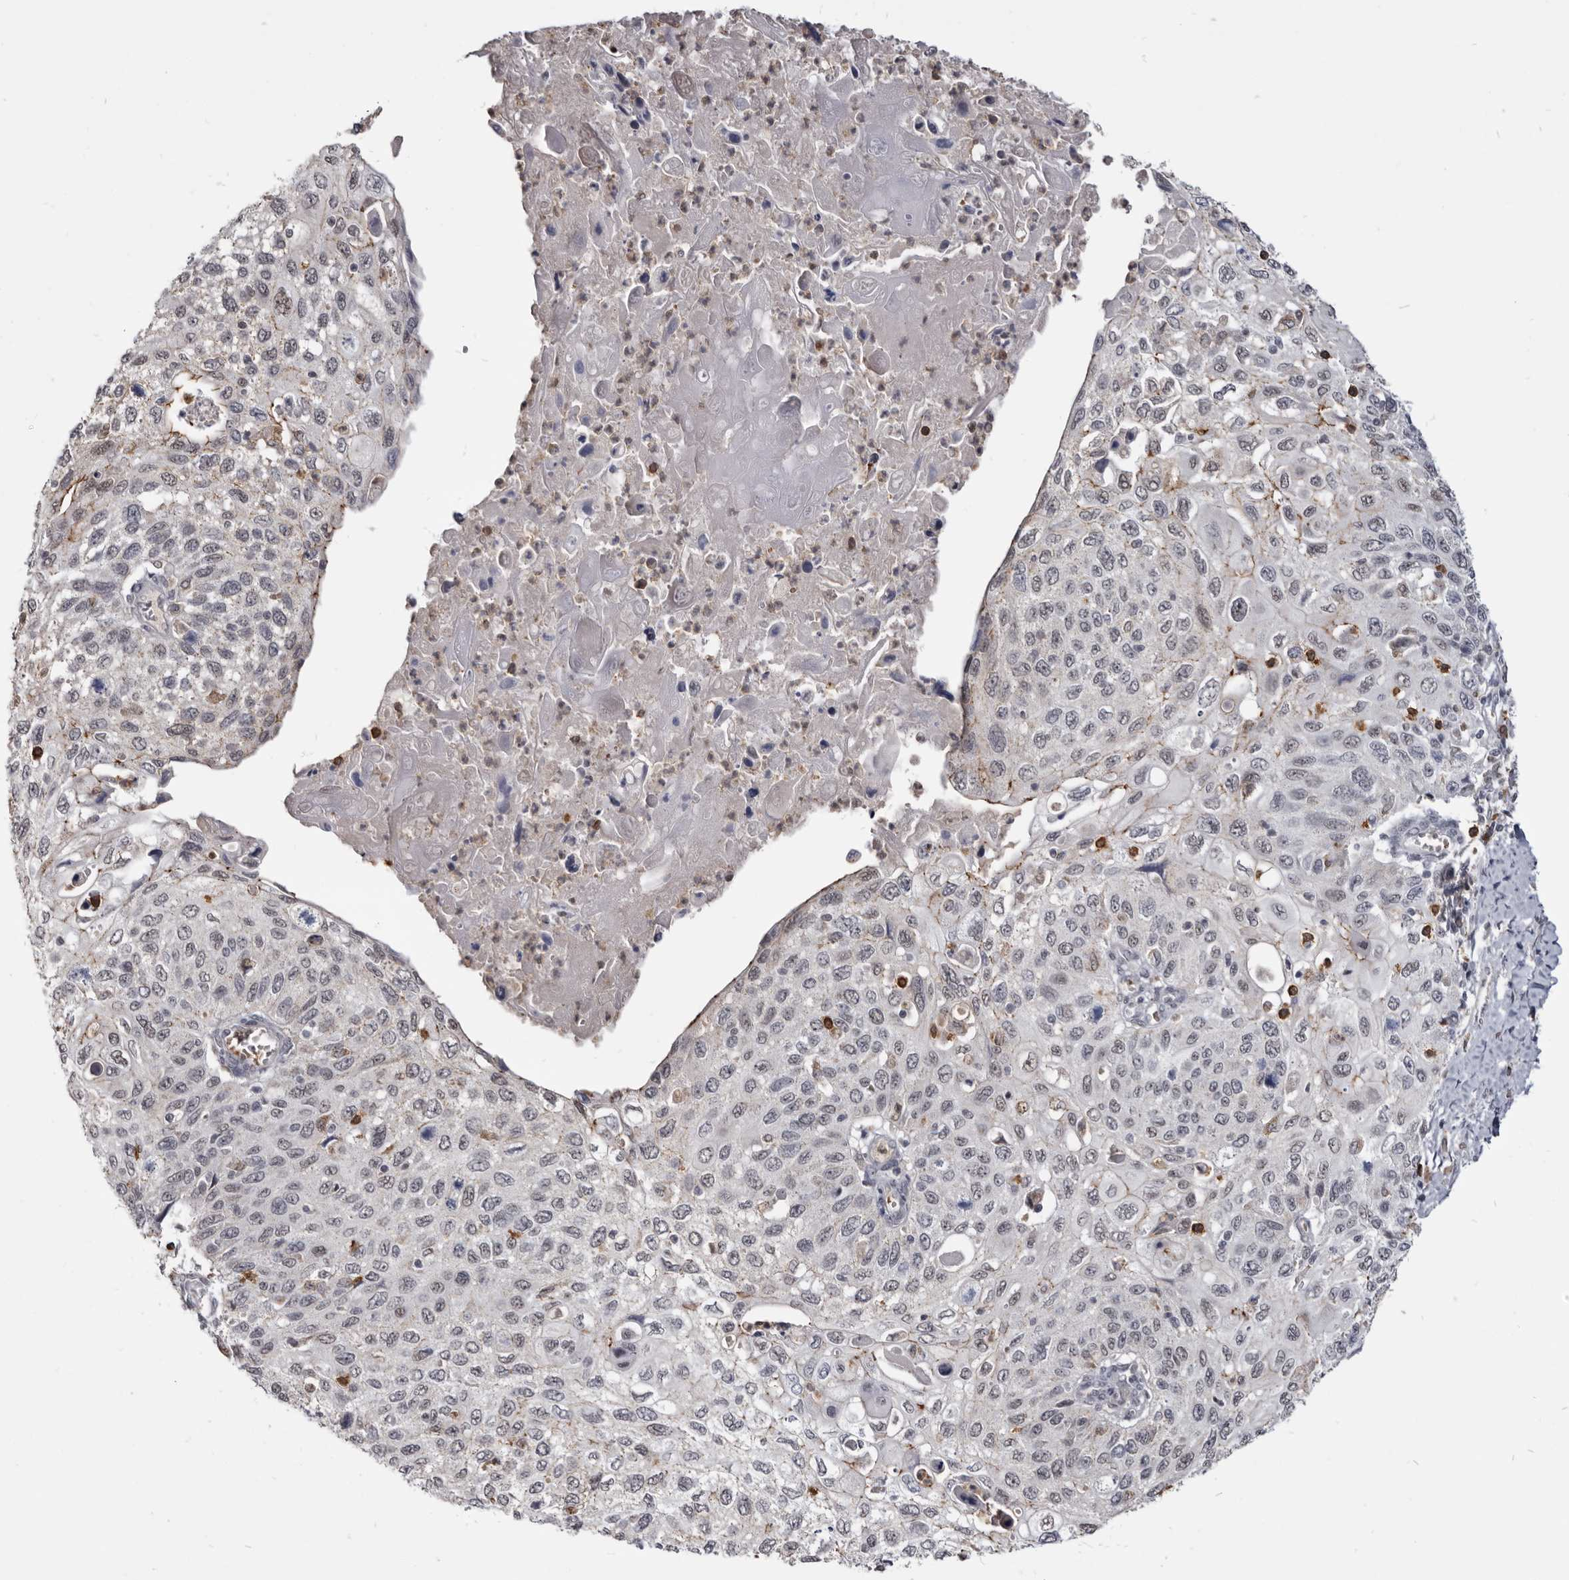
{"staining": {"intensity": "moderate", "quantity": "<25%", "location": "cytoplasmic/membranous,nuclear"}, "tissue": "cervical cancer", "cell_type": "Tumor cells", "image_type": "cancer", "snomed": [{"axis": "morphology", "description": "Squamous cell carcinoma, NOS"}, {"axis": "topography", "description": "Cervix"}], "caption": "An image of squamous cell carcinoma (cervical) stained for a protein shows moderate cytoplasmic/membranous and nuclear brown staining in tumor cells.", "gene": "CGN", "patient": {"sex": "female", "age": 70}}